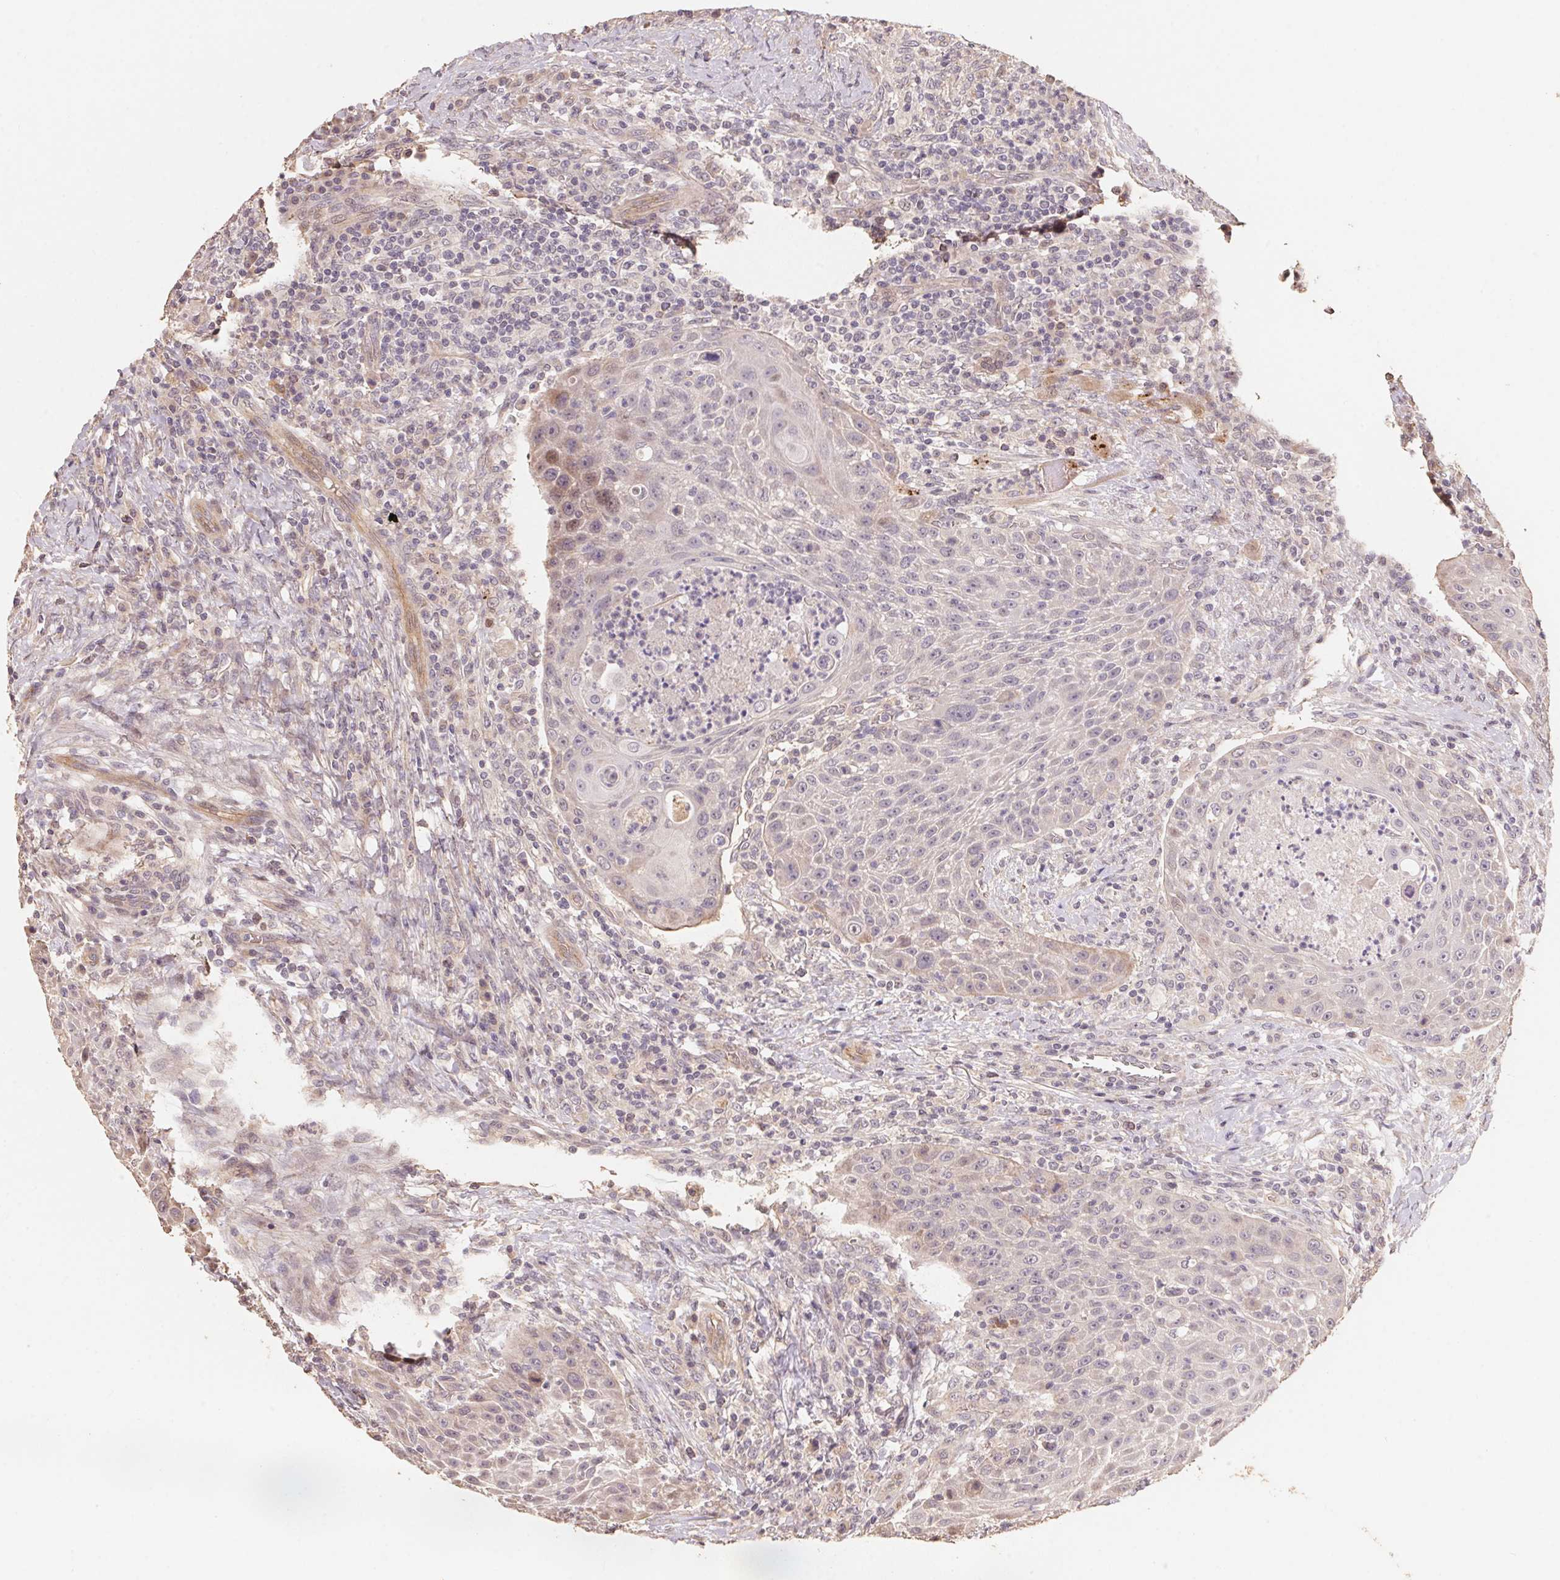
{"staining": {"intensity": "negative", "quantity": "none", "location": "none"}, "tissue": "head and neck cancer", "cell_type": "Tumor cells", "image_type": "cancer", "snomed": [{"axis": "morphology", "description": "Squamous cell carcinoma, NOS"}, {"axis": "topography", "description": "Head-Neck"}], "caption": "This is a micrograph of immunohistochemistry (IHC) staining of squamous cell carcinoma (head and neck), which shows no expression in tumor cells. Brightfield microscopy of IHC stained with DAB (brown) and hematoxylin (blue), captured at high magnification.", "gene": "TMEM222", "patient": {"sex": "male", "age": 69}}